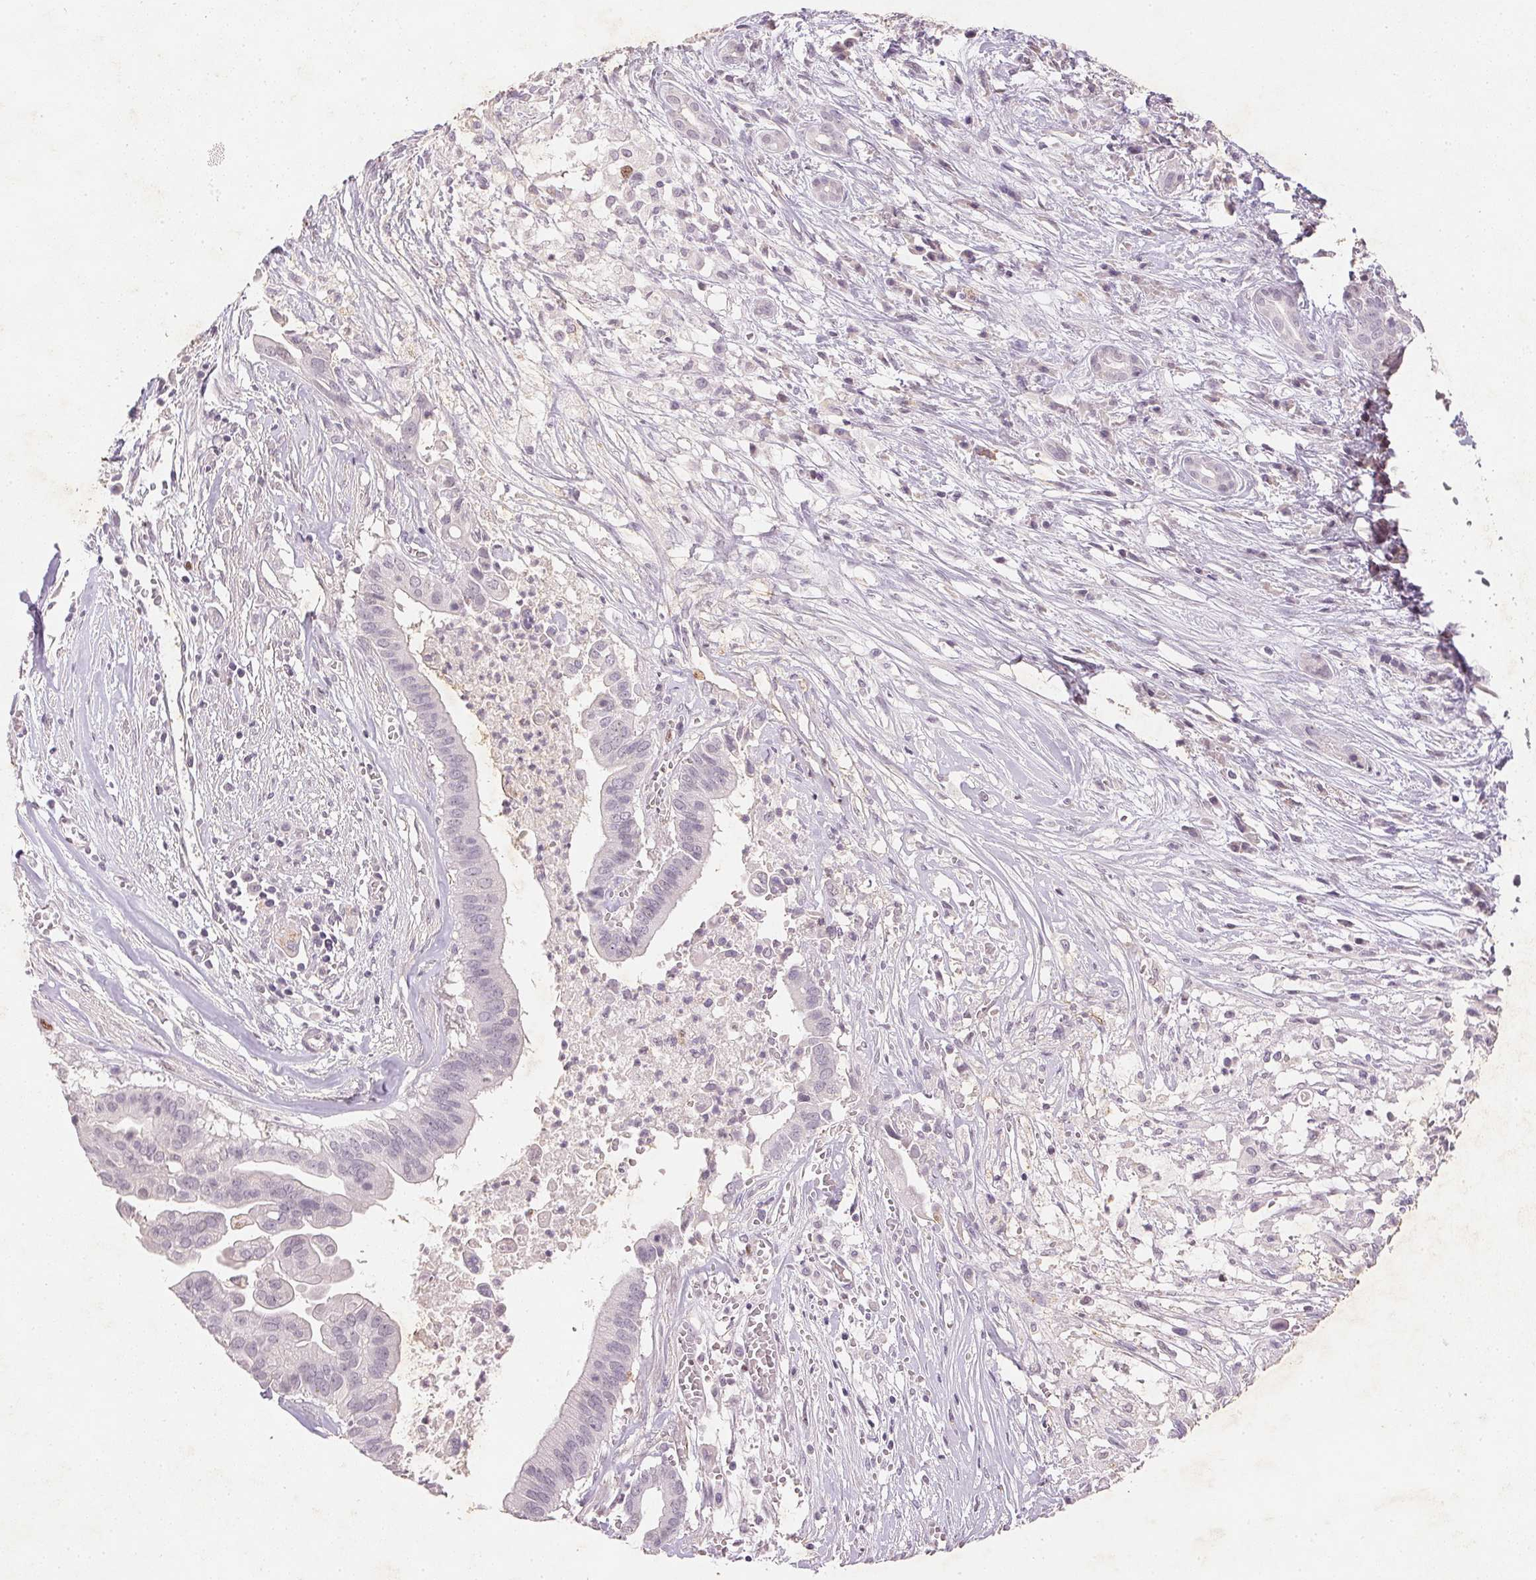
{"staining": {"intensity": "negative", "quantity": "none", "location": "none"}, "tissue": "pancreatic cancer", "cell_type": "Tumor cells", "image_type": "cancer", "snomed": [{"axis": "morphology", "description": "Adenocarcinoma, NOS"}, {"axis": "topography", "description": "Pancreas"}], "caption": "Image shows no protein staining in tumor cells of adenocarcinoma (pancreatic) tissue.", "gene": "SMTN", "patient": {"sex": "male", "age": 61}}